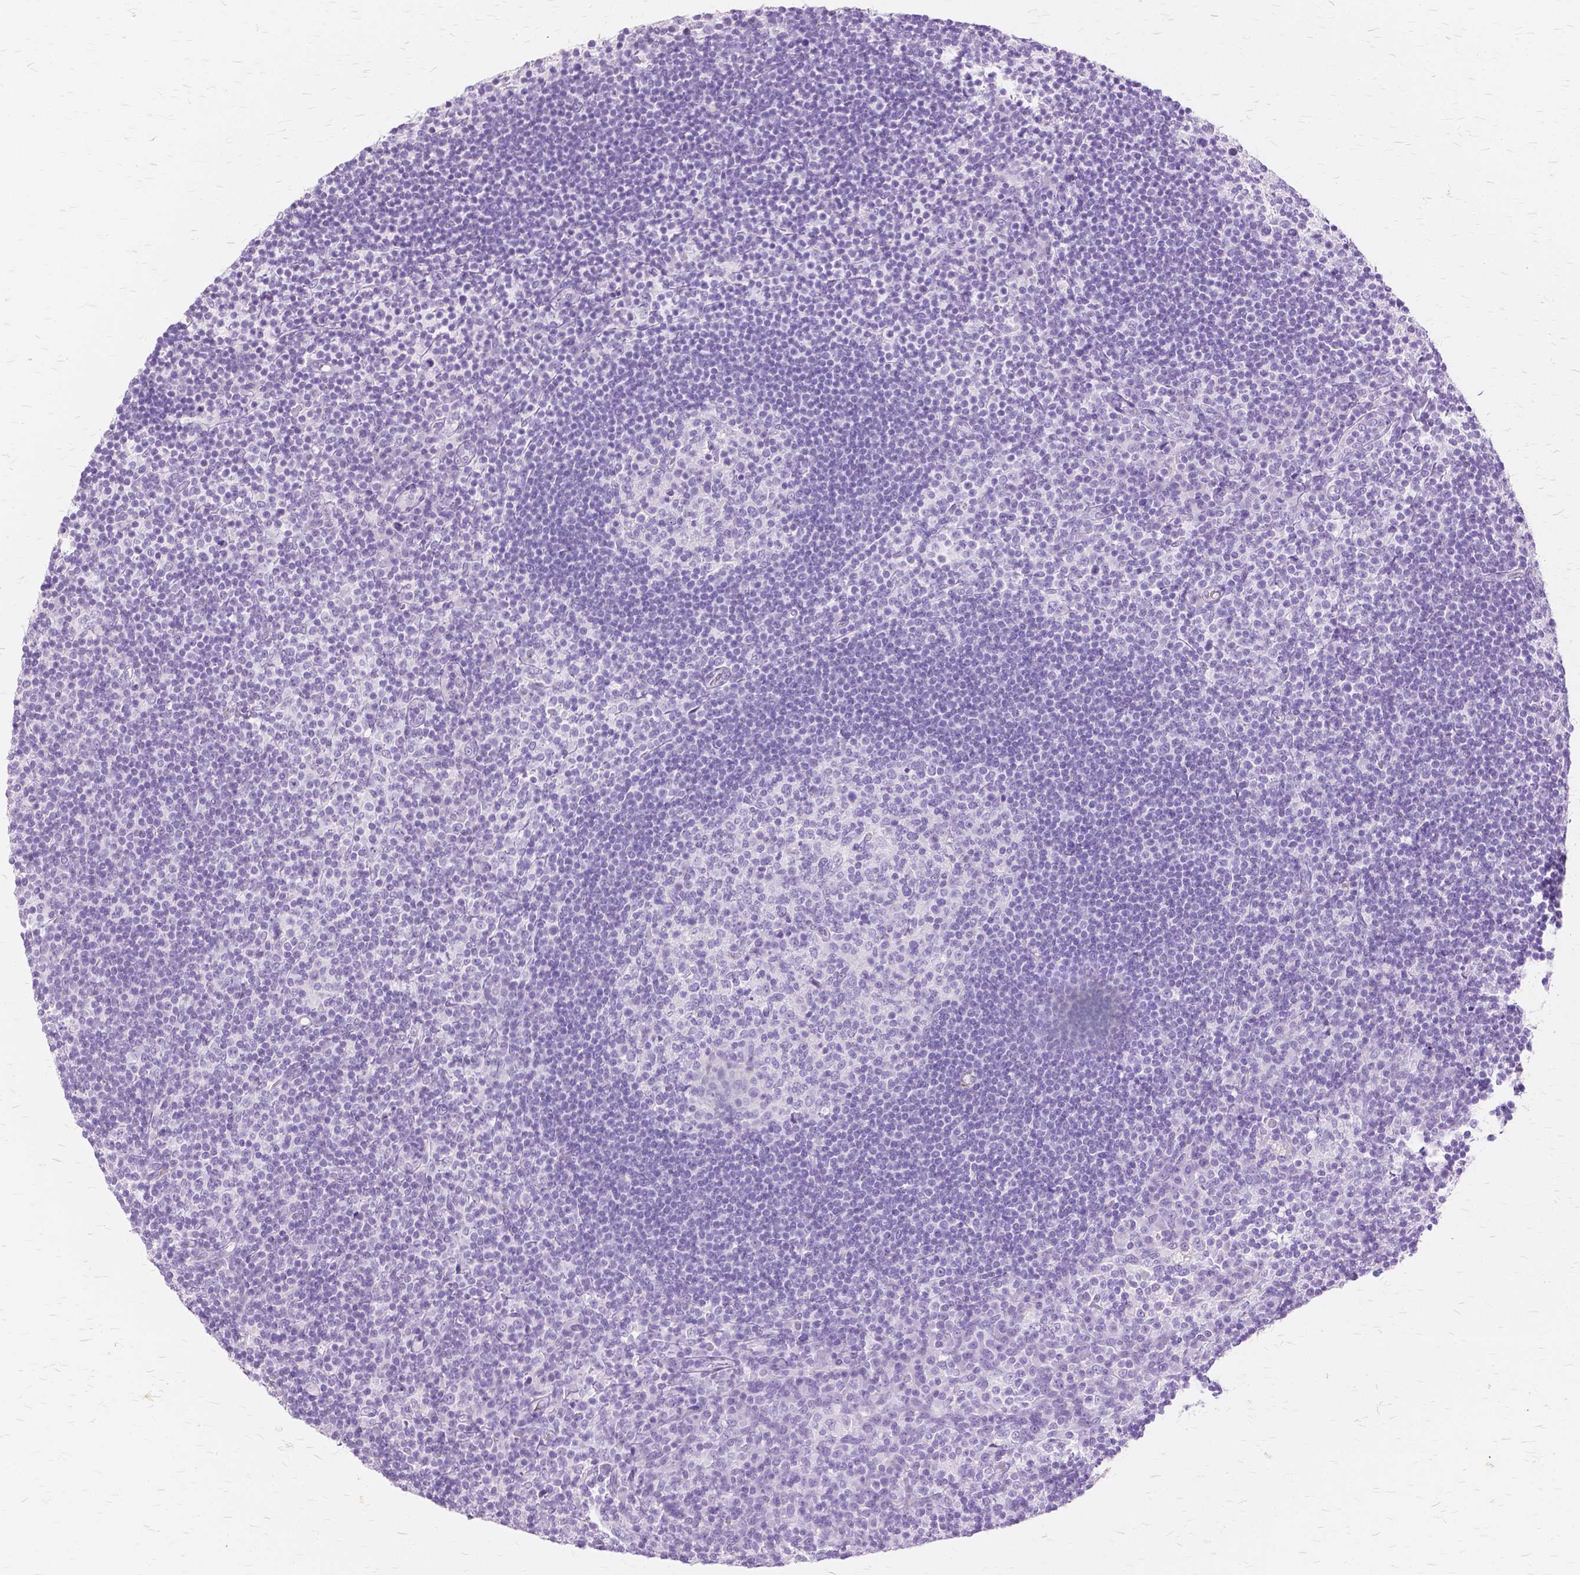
{"staining": {"intensity": "negative", "quantity": "none", "location": "none"}, "tissue": "tonsil", "cell_type": "Germinal center cells", "image_type": "normal", "snomed": [{"axis": "morphology", "description": "Normal tissue, NOS"}, {"axis": "topography", "description": "Tonsil"}], "caption": "Protein analysis of unremarkable tonsil demonstrates no significant positivity in germinal center cells. (DAB immunohistochemistry with hematoxylin counter stain).", "gene": "TGM1", "patient": {"sex": "female", "age": 10}}